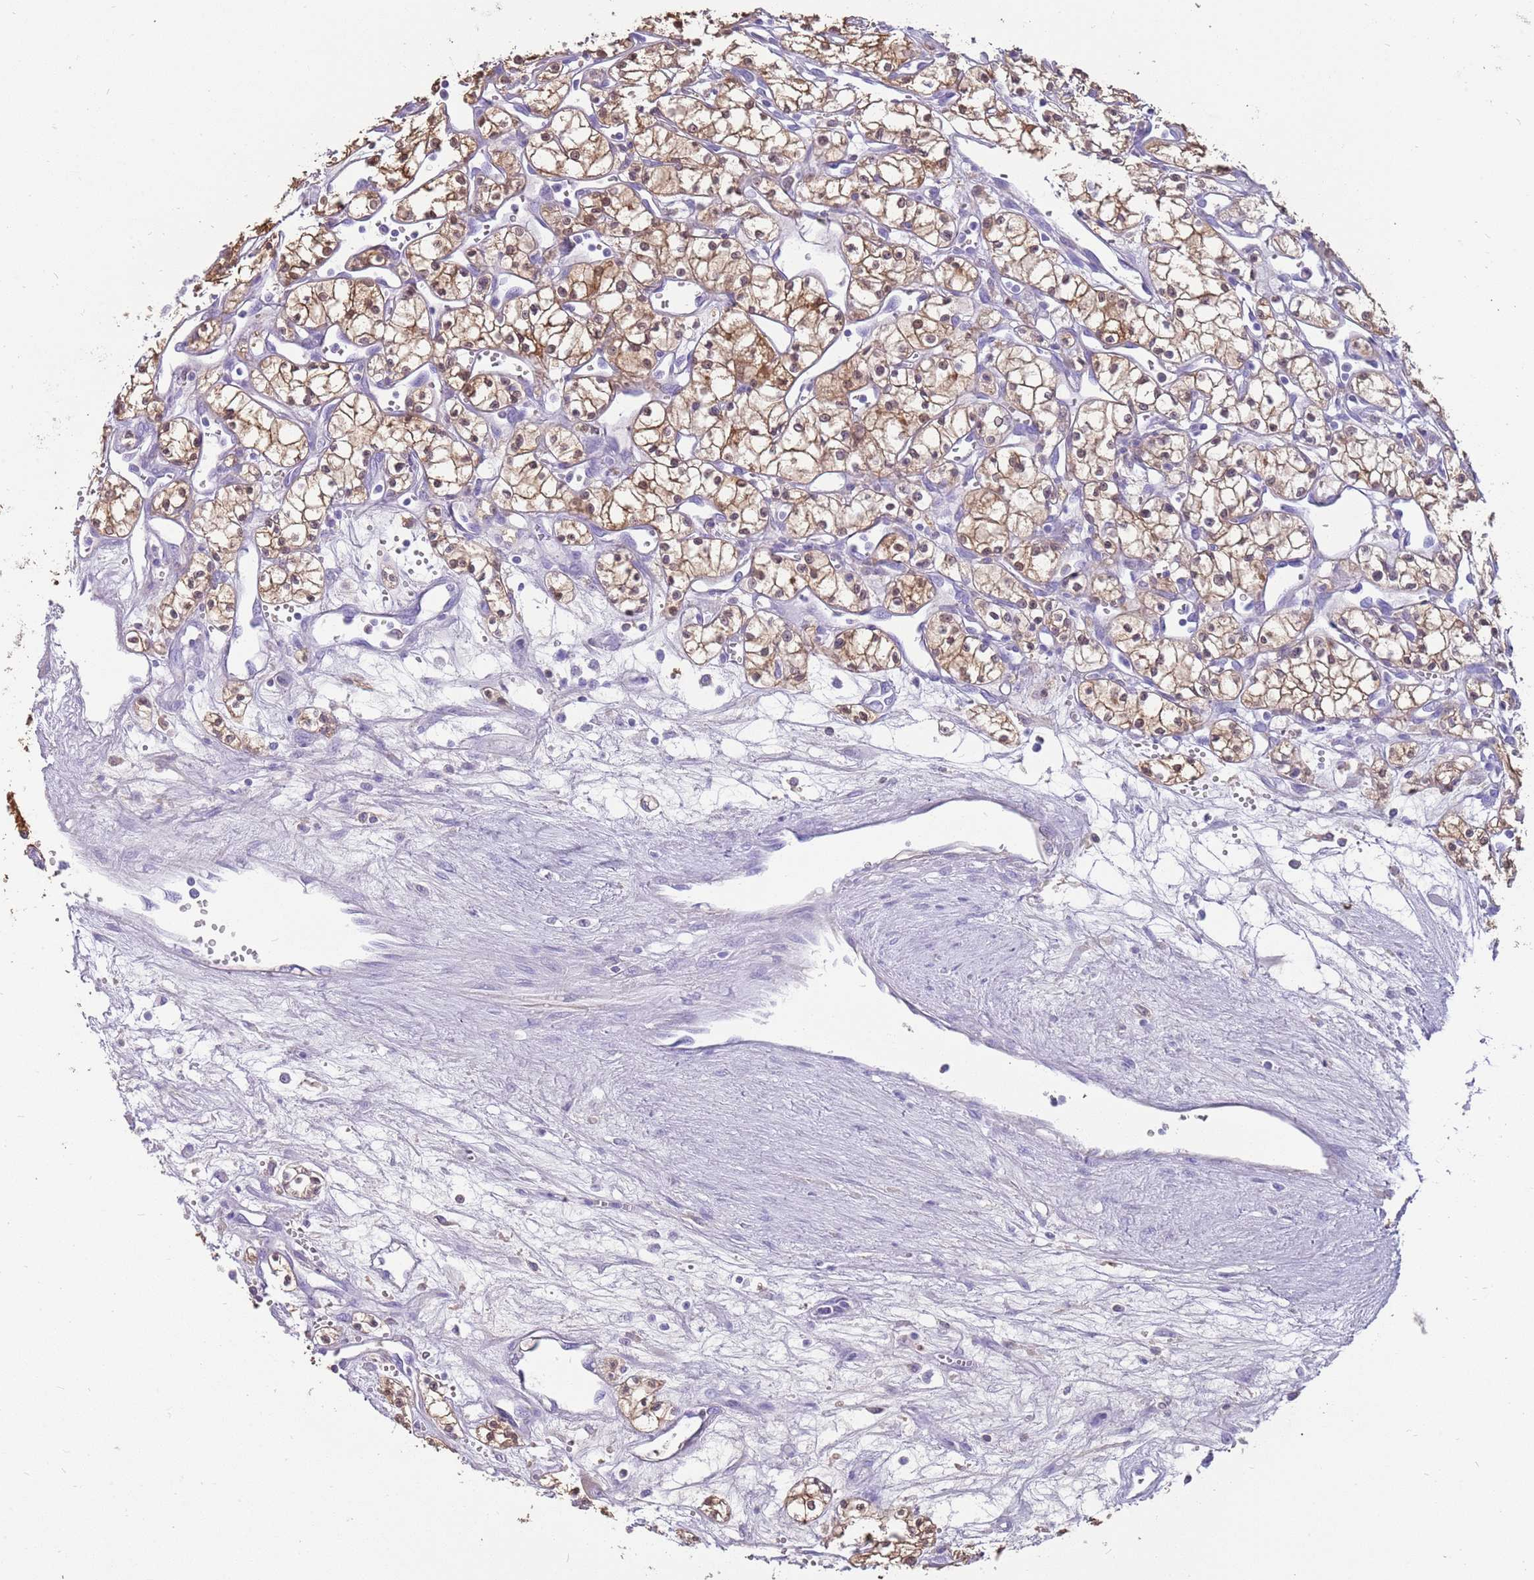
{"staining": {"intensity": "moderate", "quantity": ">75%", "location": "cytoplasmic/membranous,nuclear"}, "tissue": "renal cancer", "cell_type": "Tumor cells", "image_type": "cancer", "snomed": [{"axis": "morphology", "description": "Adenocarcinoma, NOS"}, {"axis": "topography", "description": "Kidney"}], "caption": "Adenocarcinoma (renal) was stained to show a protein in brown. There is medium levels of moderate cytoplasmic/membranous and nuclear expression in approximately >75% of tumor cells. Immunohistochemistry stains the protein of interest in brown and the nuclei are stained blue.", "gene": "NBPF3", "patient": {"sex": "male", "age": 59}}